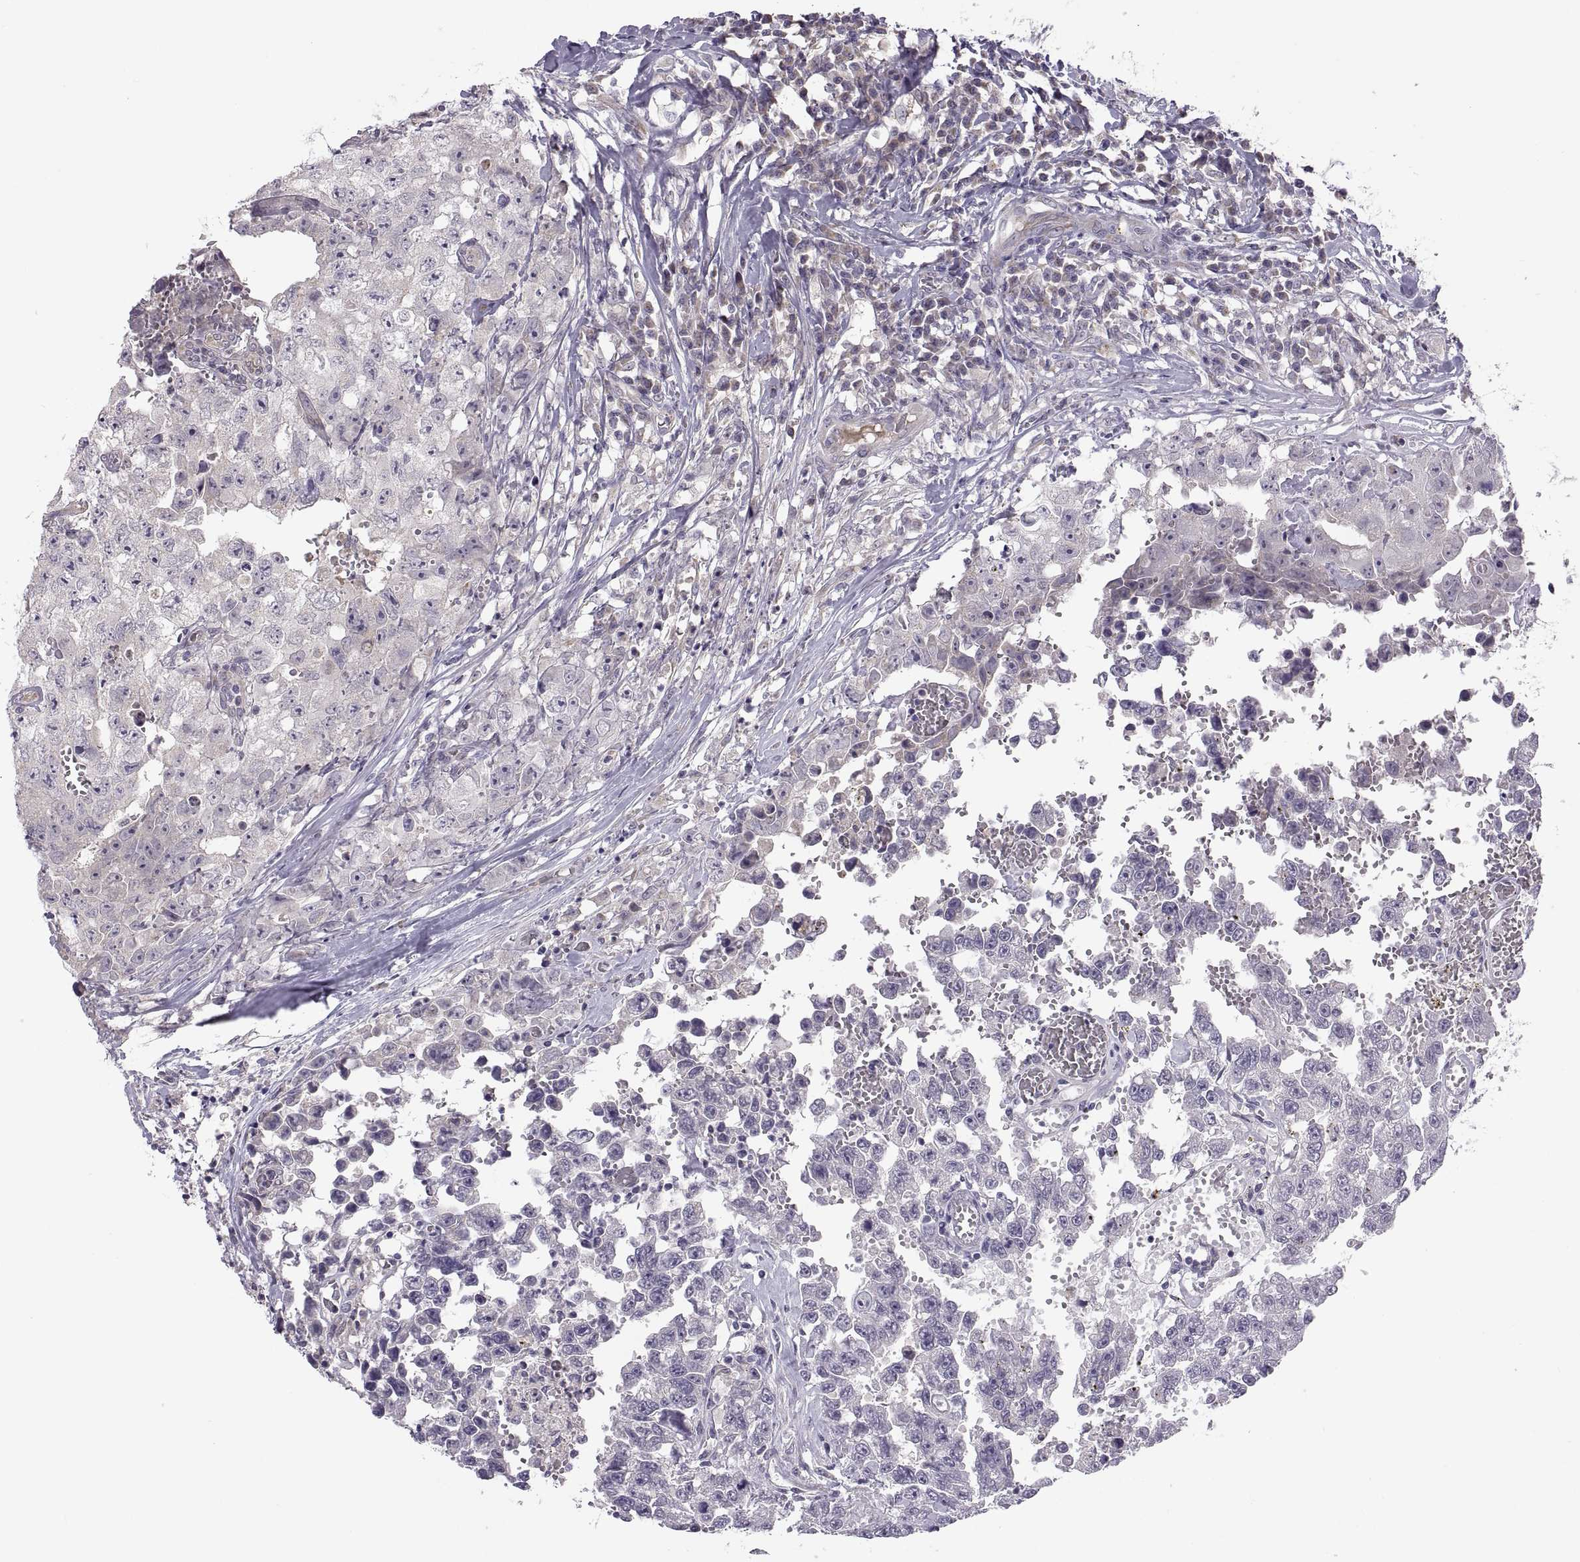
{"staining": {"intensity": "weak", "quantity": "<25%", "location": "cytoplasmic/membranous"}, "tissue": "testis cancer", "cell_type": "Tumor cells", "image_type": "cancer", "snomed": [{"axis": "morphology", "description": "Carcinoma, Embryonal, NOS"}, {"axis": "topography", "description": "Testis"}], "caption": "A high-resolution image shows IHC staining of testis embryonal carcinoma, which displays no significant positivity in tumor cells. (Brightfield microscopy of DAB (3,3'-diaminobenzidine) IHC at high magnification).", "gene": "ACSBG2", "patient": {"sex": "male", "age": 36}}